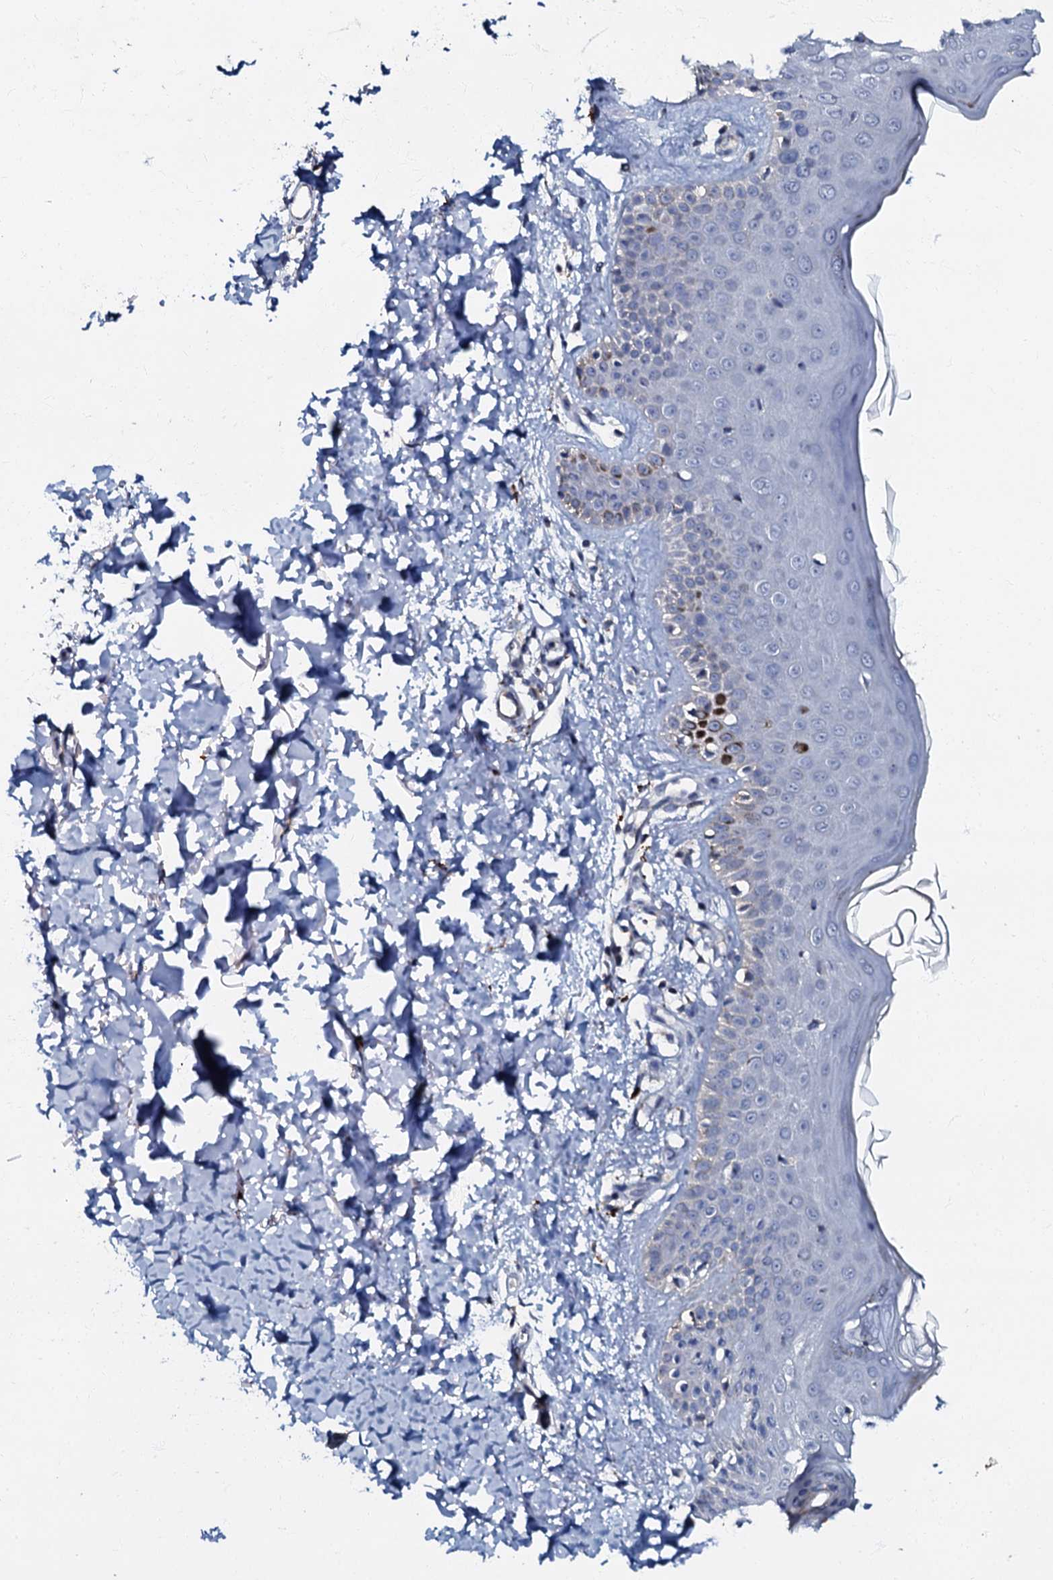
{"staining": {"intensity": "negative", "quantity": "none", "location": "none"}, "tissue": "skin", "cell_type": "Fibroblasts", "image_type": "normal", "snomed": [{"axis": "morphology", "description": "Normal tissue, NOS"}, {"axis": "topography", "description": "Skin"}], "caption": "High magnification brightfield microscopy of normal skin stained with DAB (brown) and counterstained with hematoxylin (blue): fibroblasts show no significant positivity. (Immunohistochemistry, brightfield microscopy, high magnification).", "gene": "OLAH", "patient": {"sex": "male", "age": 52}}